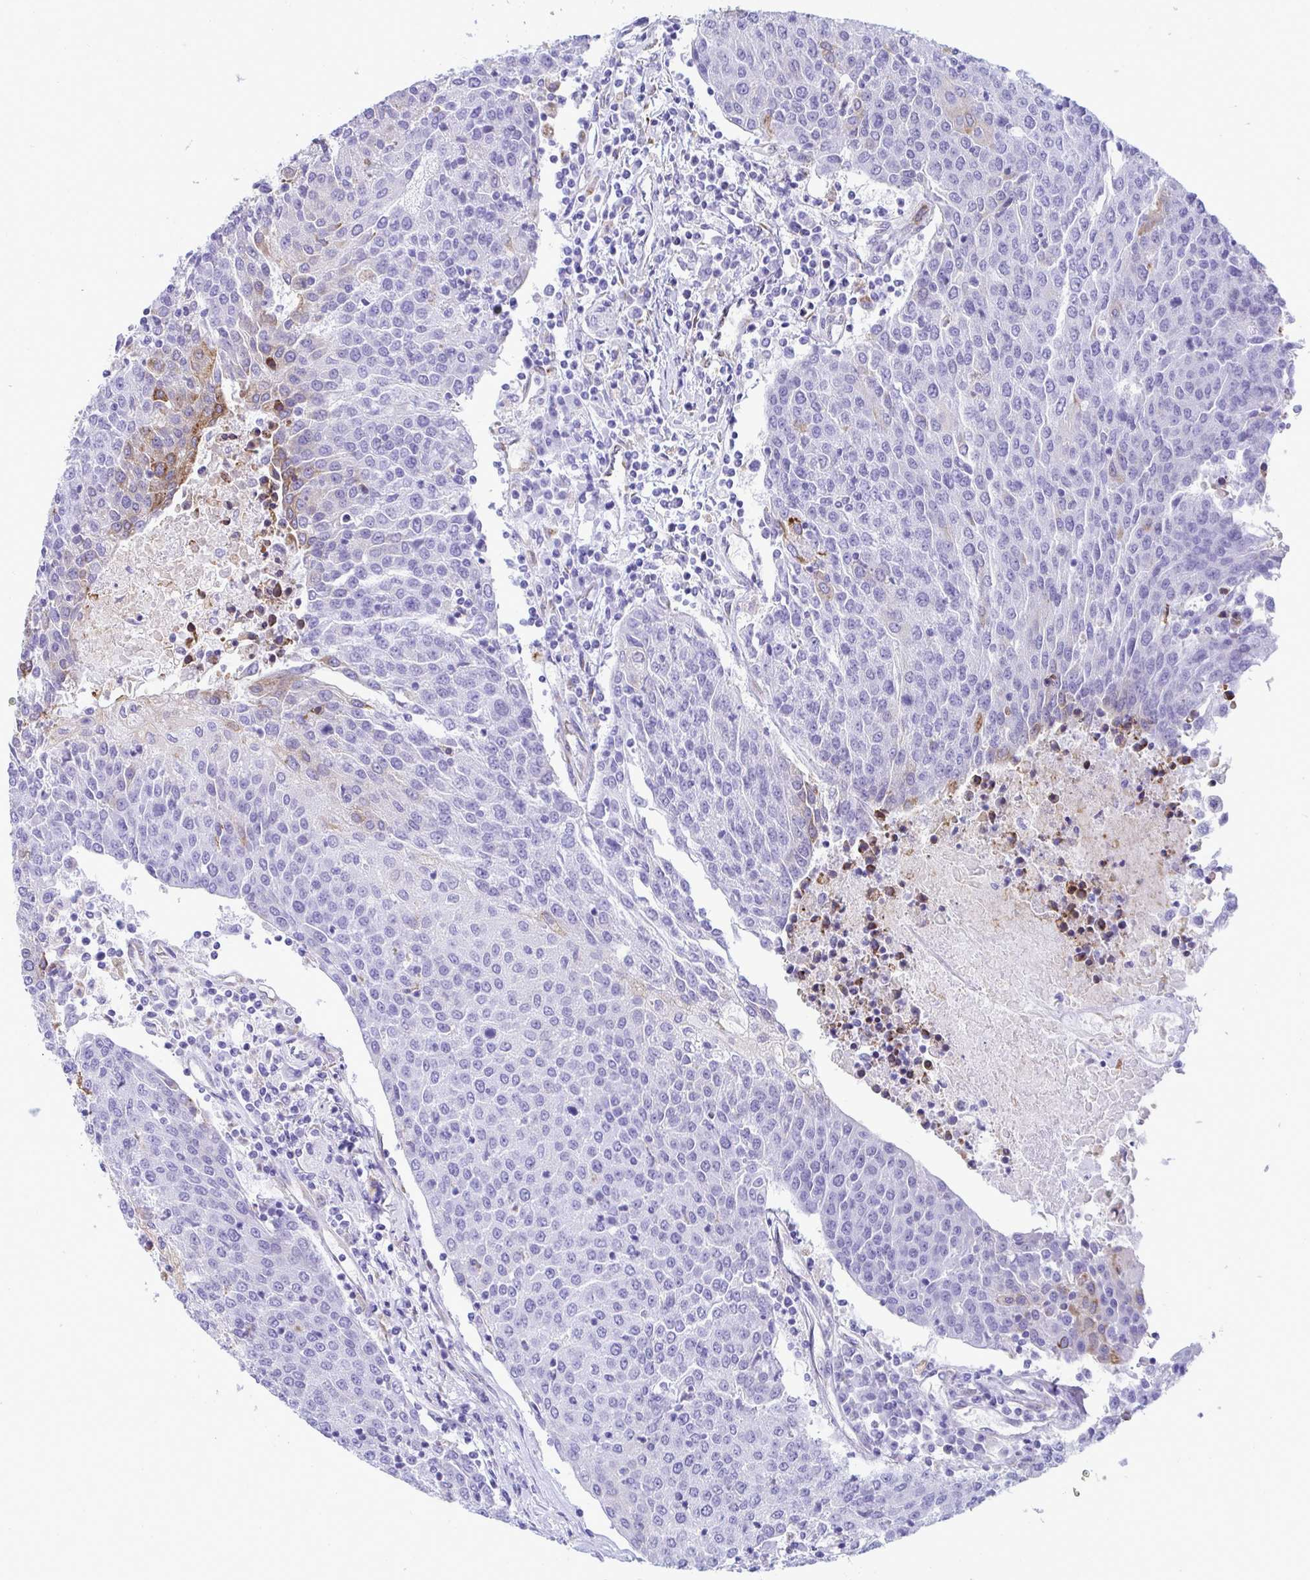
{"staining": {"intensity": "moderate", "quantity": "<25%", "location": "cytoplasmic/membranous"}, "tissue": "urothelial cancer", "cell_type": "Tumor cells", "image_type": "cancer", "snomed": [{"axis": "morphology", "description": "Urothelial carcinoma, High grade"}, {"axis": "topography", "description": "Urinary bladder"}], "caption": "Immunohistochemistry (IHC) staining of urothelial carcinoma (high-grade), which reveals low levels of moderate cytoplasmic/membranous expression in about <25% of tumor cells indicating moderate cytoplasmic/membranous protein staining. The staining was performed using DAB (brown) for protein detection and nuclei were counterstained in hematoxylin (blue).", "gene": "ASPH", "patient": {"sex": "female", "age": 85}}